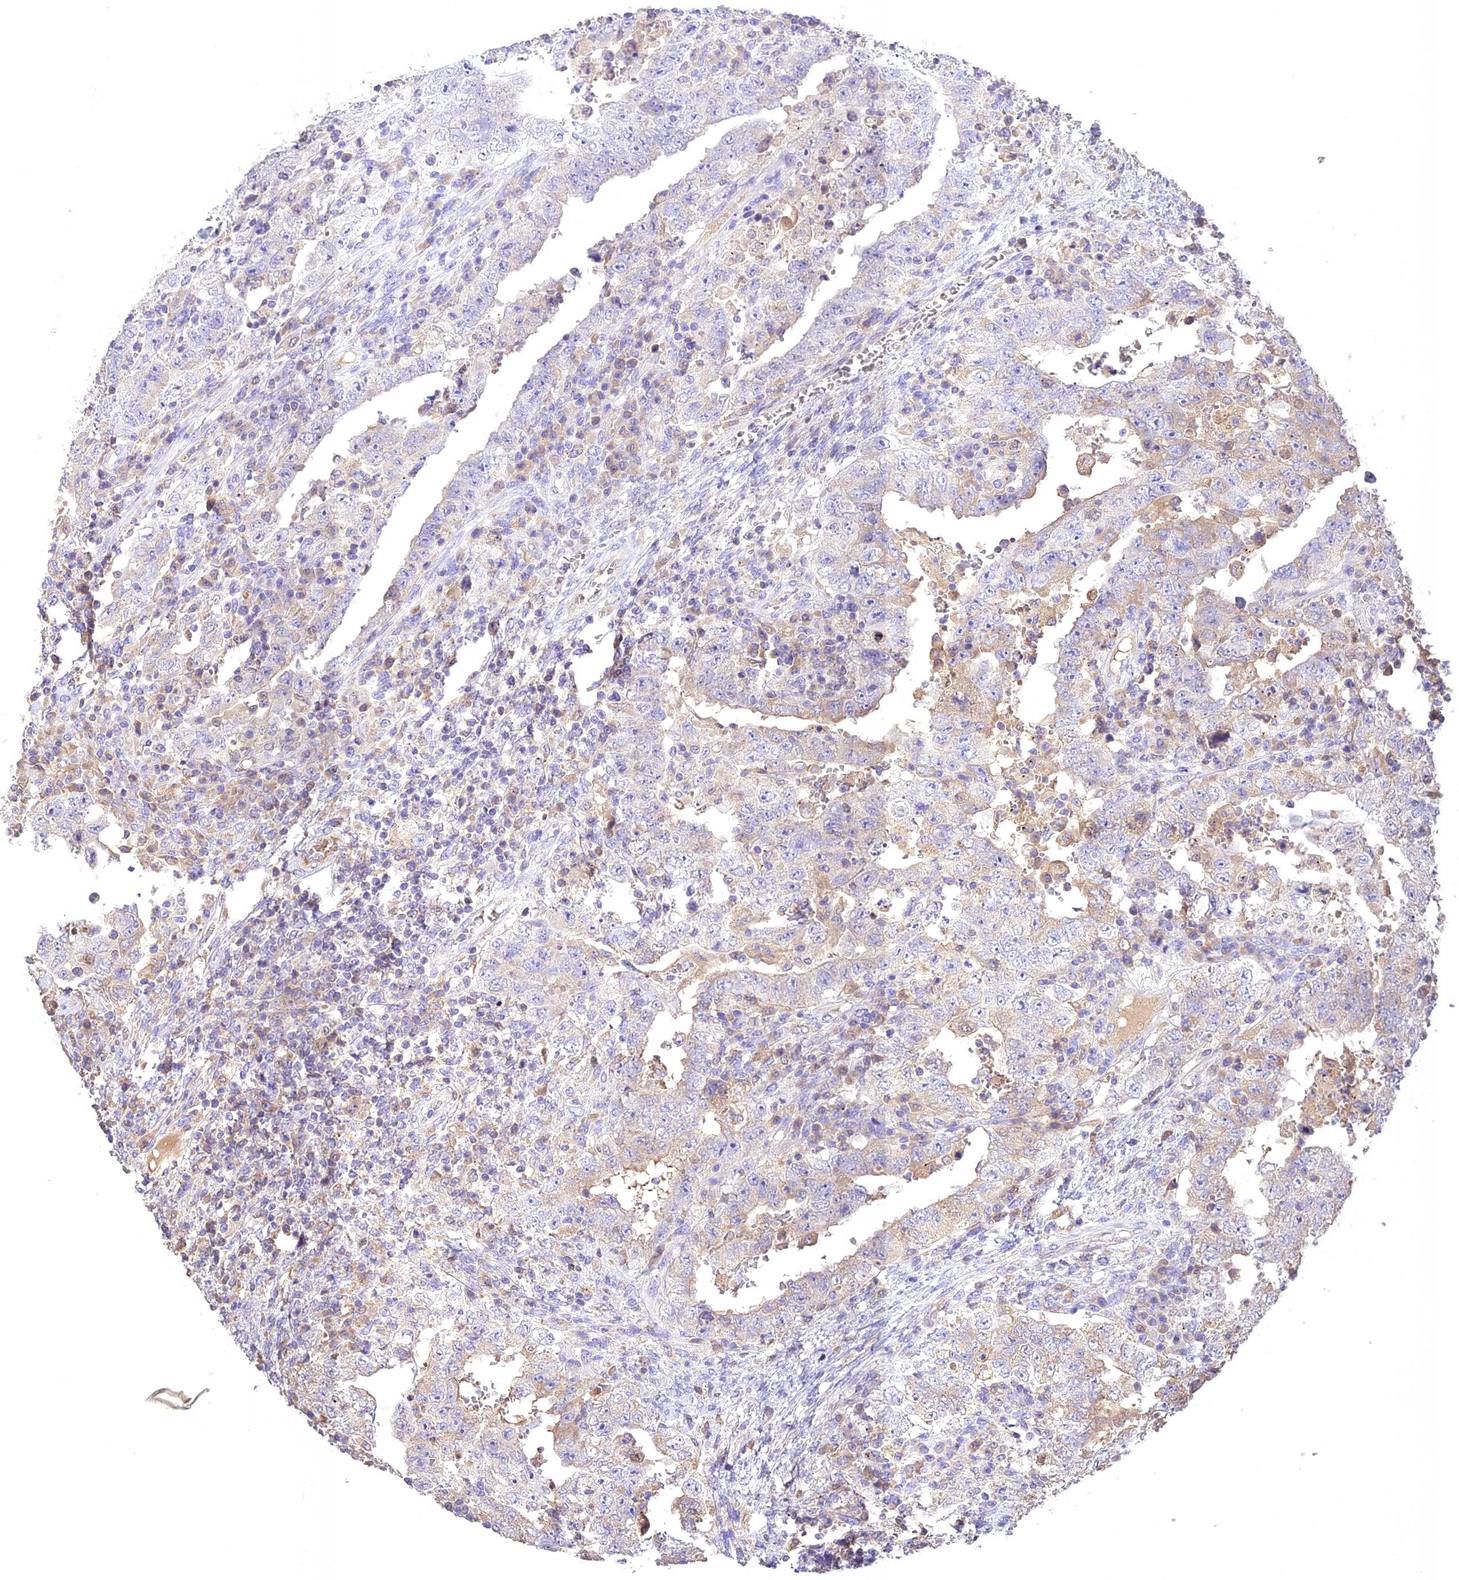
{"staining": {"intensity": "weak", "quantity": "<25%", "location": "cytoplasmic/membranous"}, "tissue": "testis cancer", "cell_type": "Tumor cells", "image_type": "cancer", "snomed": [{"axis": "morphology", "description": "Carcinoma, Embryonal, NOS"}, {"axis": "topography", "description": "Testis"}], "caption": "The micrograph exhibits no staining of tumor cells in testis cancer (embryonal carcinoma). (DAB immunohistochemistry (IHC) with hematoxylin counter stain).", "gene": "NUDT8", "patient": {"sex": "male", "age": 26}}